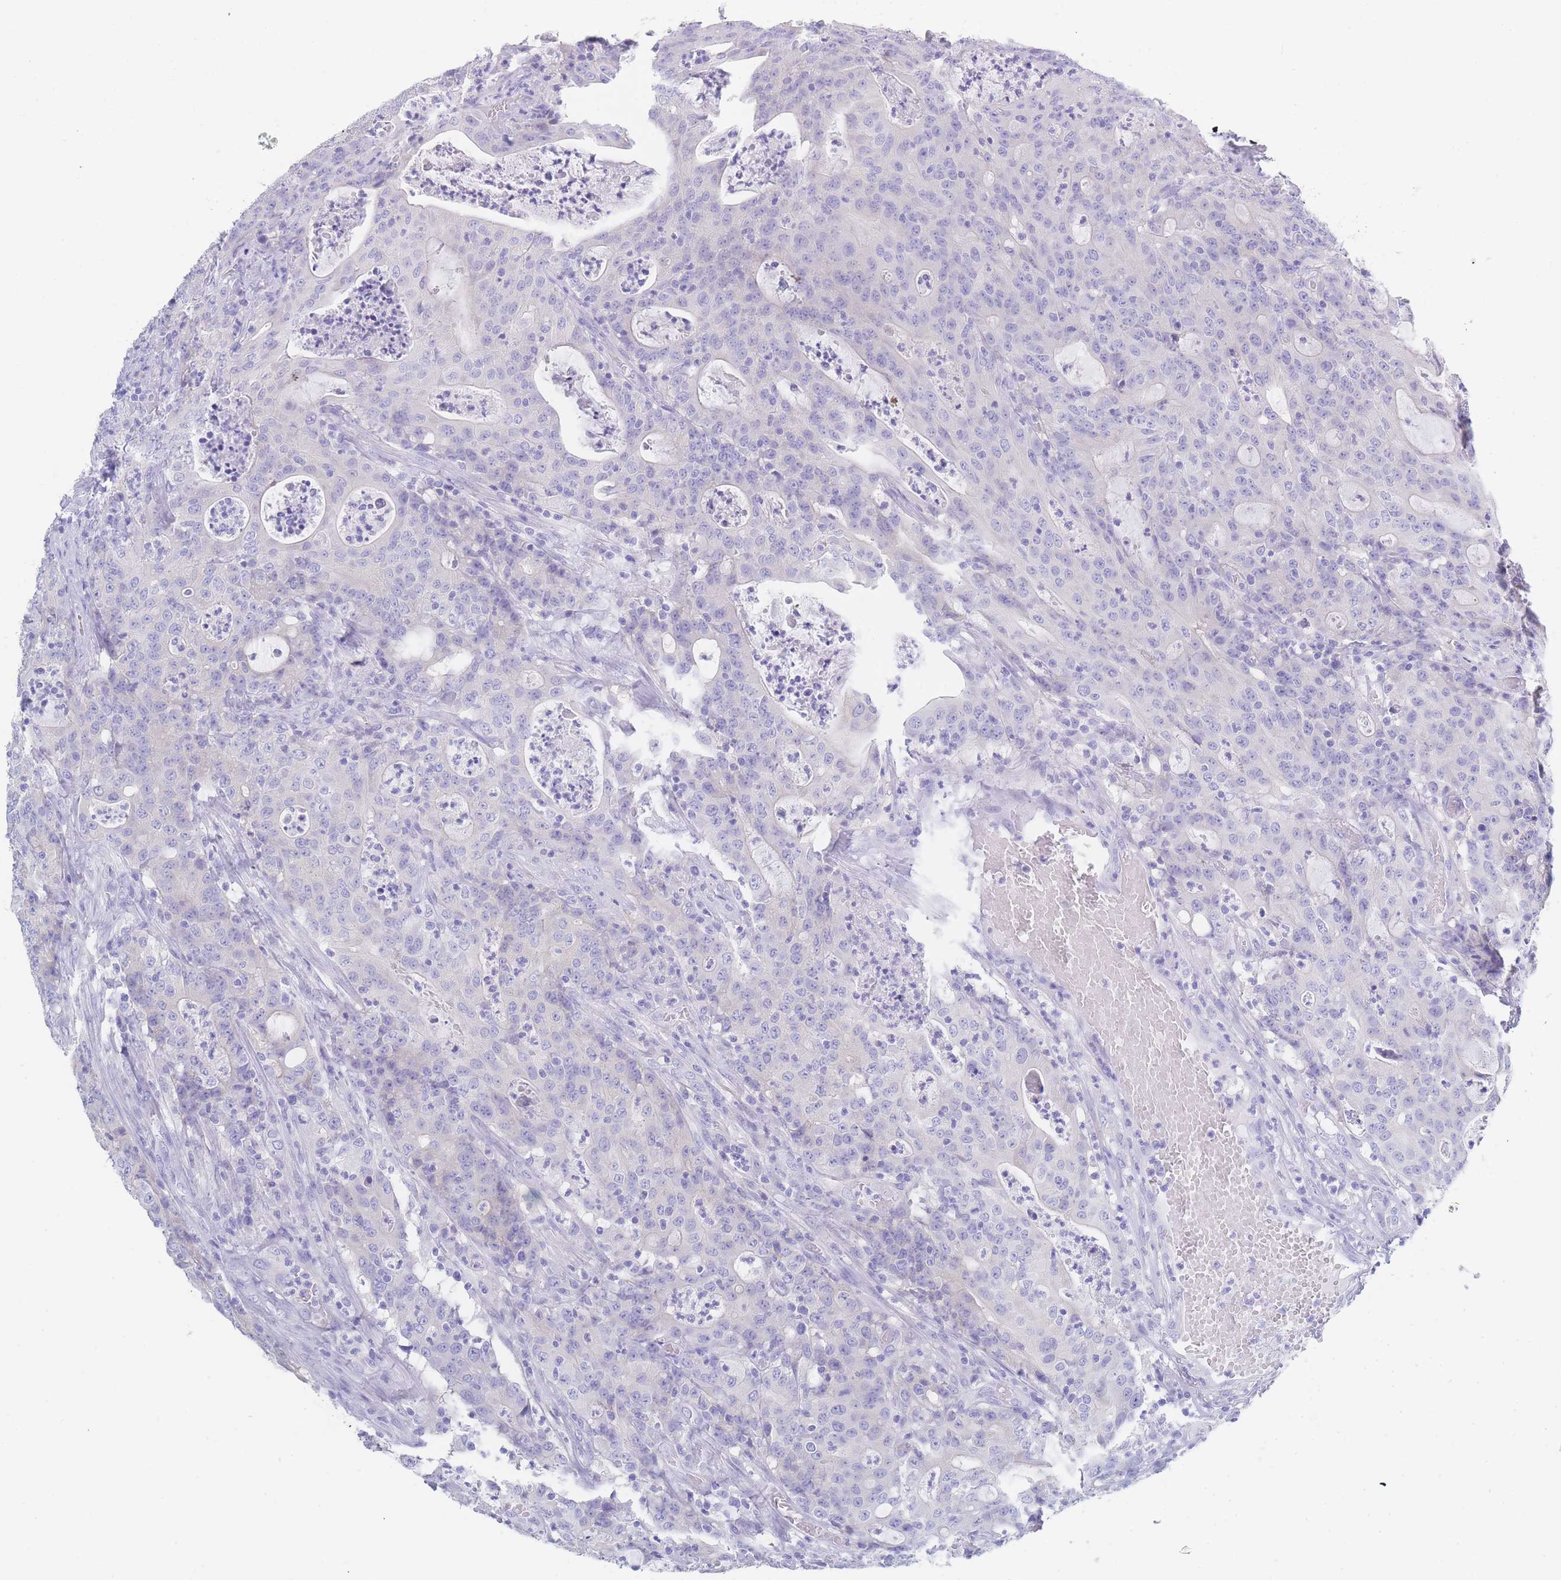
{"staining": {"intensity": "negative", "quantity": "none", "location": "none"}, "tissue": "colorectal cancer", "cell_type": "Tumor cells", "image_type": "cancer", "snomed": [{"axis": "morphology", "description": "Adenocarcinoma, NOS"}, {"axis": "topography", "description": "Colon"}], "caption": "A histopathology image of adenocarcinoma (colorectal) stained for a protein reveals no brown staining in tumor cells.", "gene": "LZTFL1", "patient": {"sex": "male", "age": 83}}